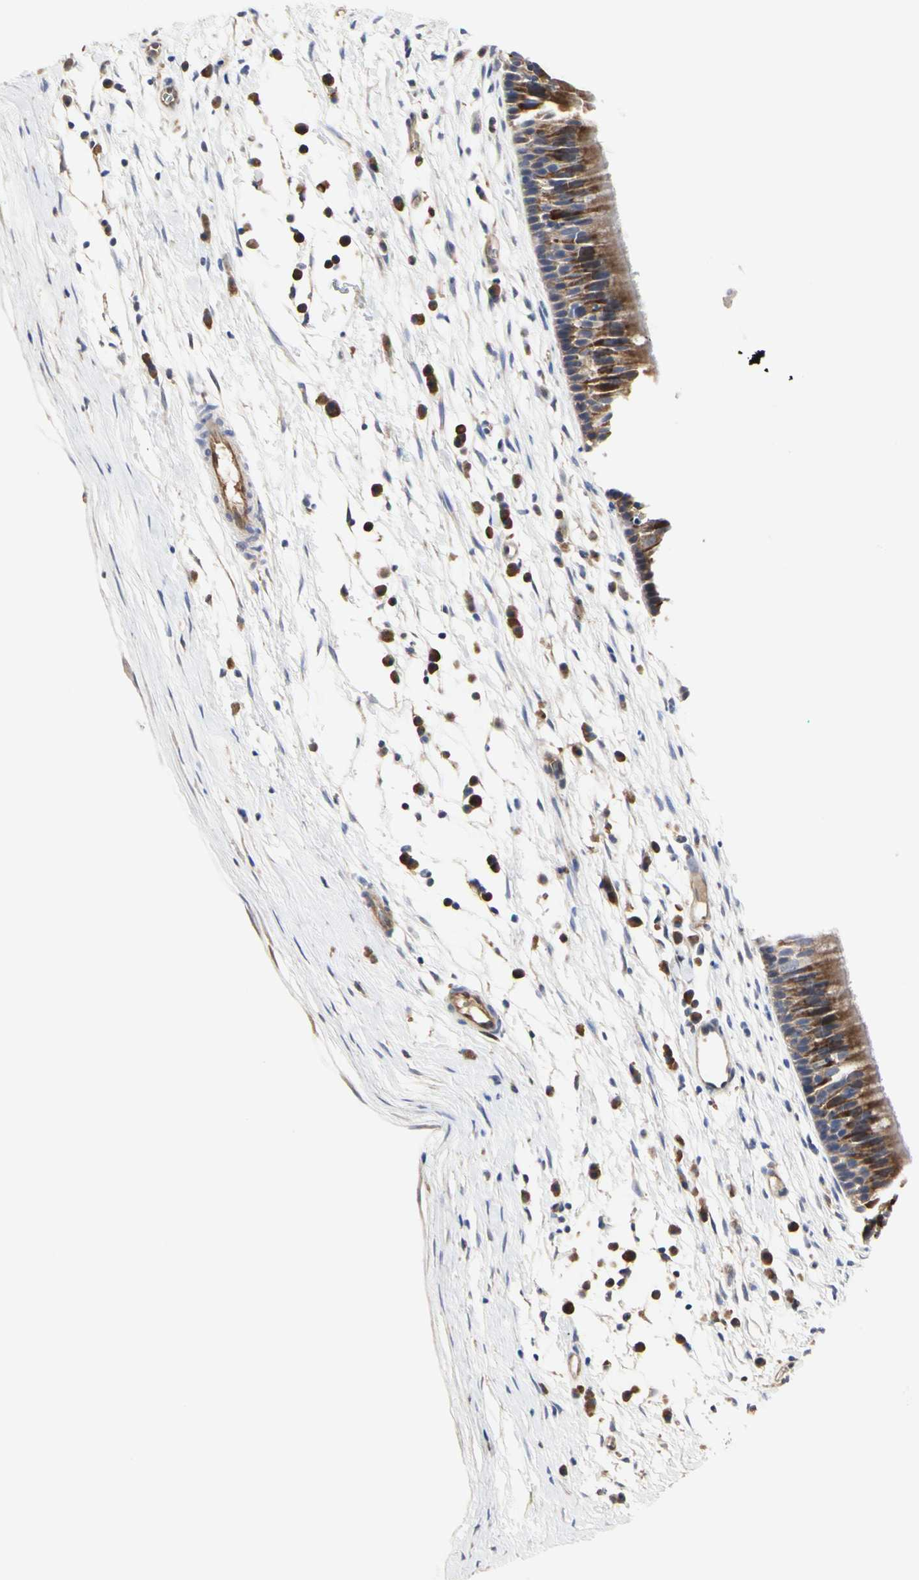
{"staining": {"intensity": "strong", "quantity": ">75%", "location": "cytoplasmic/membranous"}, "tissue": "nasopharynx", "cell_type": "Respiratory epithelial cells", "image_type": "normal", "snomed": [{"axis": "morphology", "description": "Normal tissue, NOS"}, {"axis": "topography", "description": "Nasopharynx"}], "caption": "Nasopharynx stained with DAB IHC displays high levels of strong cytoplasmic/membranous positivity in approximately >75% of respiratory epithelial cells.", "gene": "C3orf52", "patient": {"sex": "male", "age": 13}}